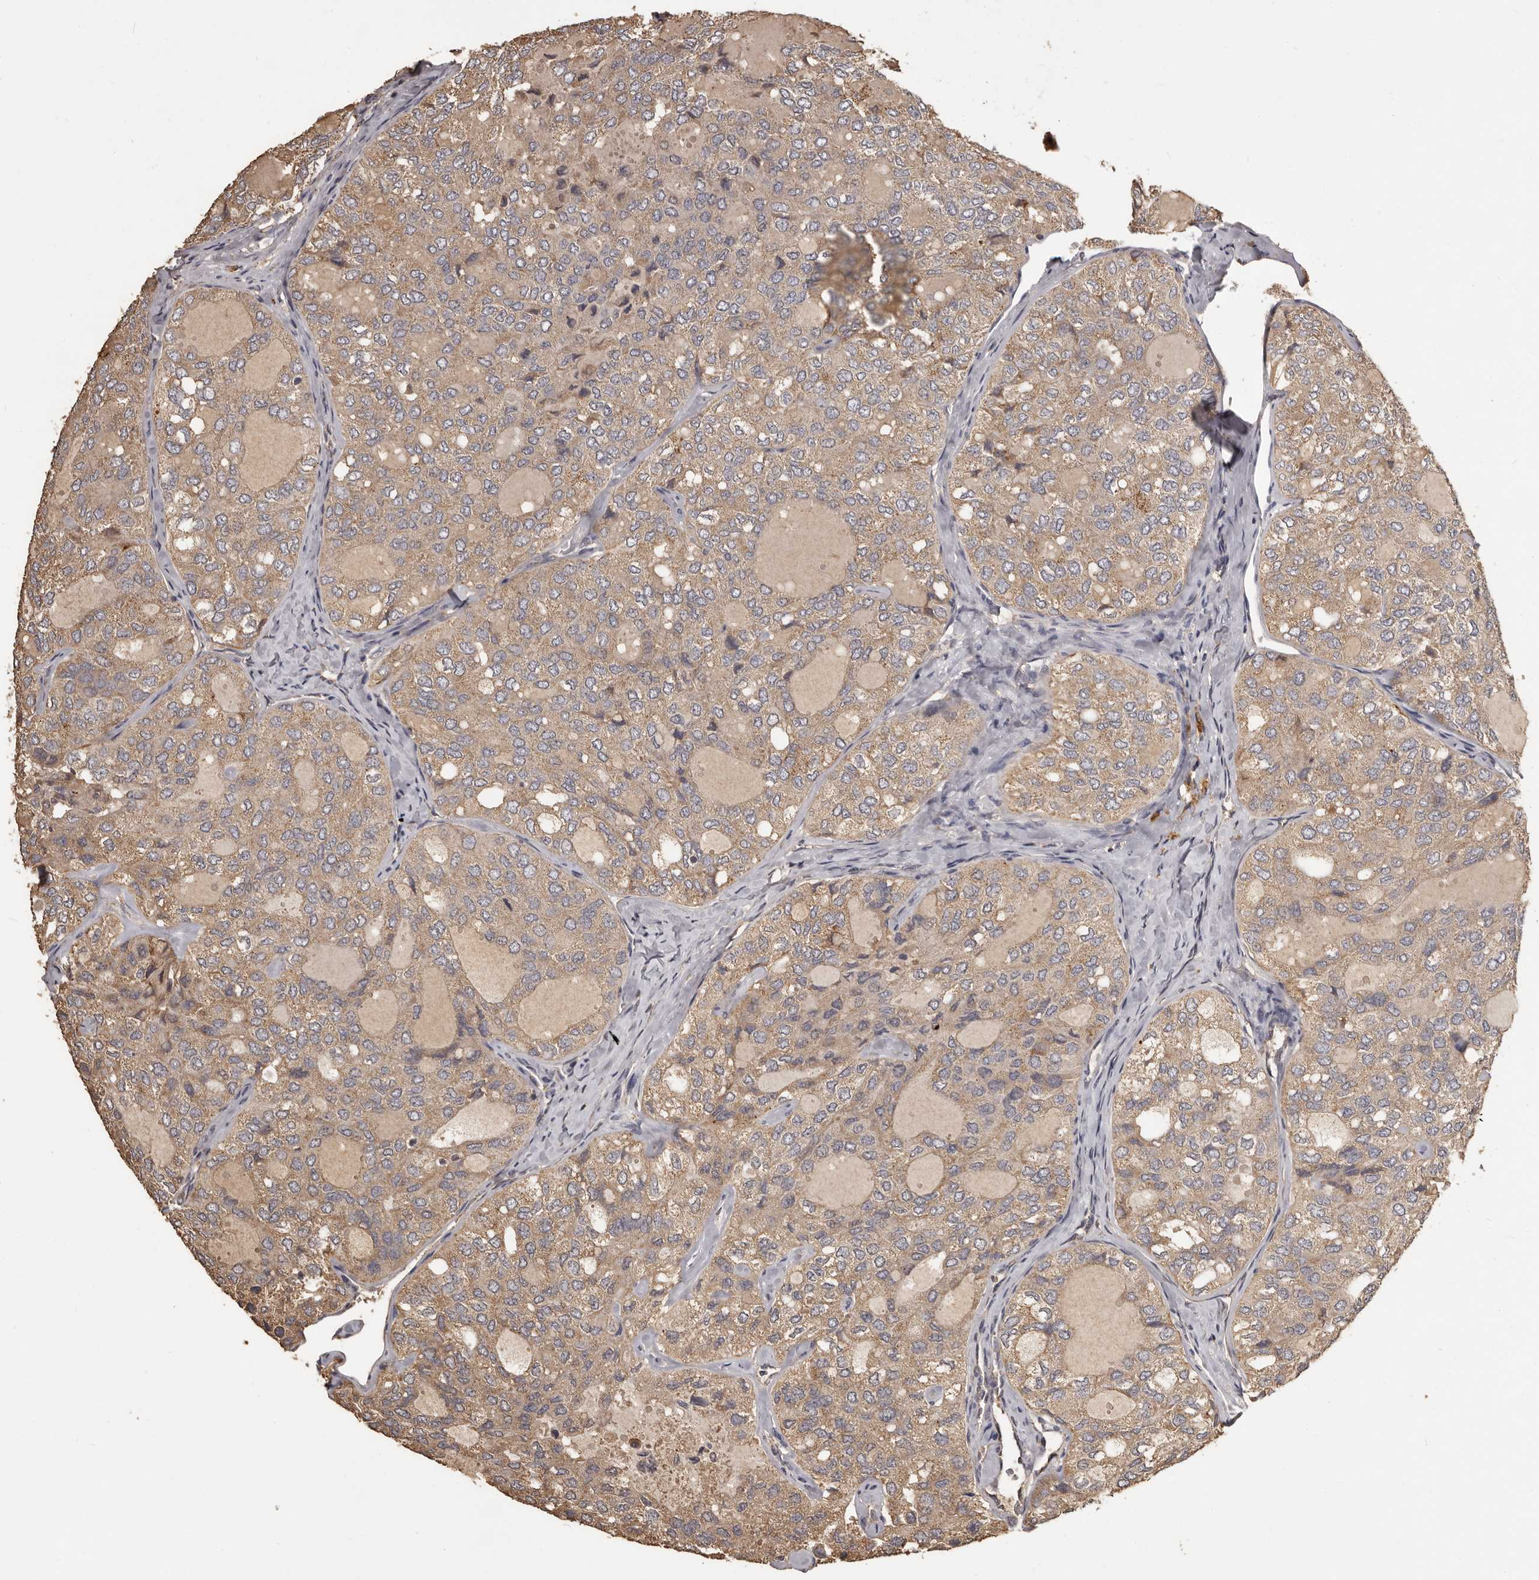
{"staining": {"intensity": "weak", "quantity": ">75%", "location": "cytoplasmic/membranous"}, "tissue": "thyroid cancer", "cell_type": "Tumor cells", "image_type": "cancer", "snomed": [{"axis": "morphology", "description": "Follicular adenoma carcinoma, NOS"}, {"axis": "topography", "description": "Thyroid gland"}], "caption": "This image reveals follicular adenoma carcinoma (thyroid) stained with immunohistochemistry (IHC) to label a protein in brown. The cytoplasmic/membranous of tumor cells show weak positivity for the protein. Nuclei are counter-stained blue.", "gene": "MGAT5", "patient": {"sex": "male", "age": 75}}